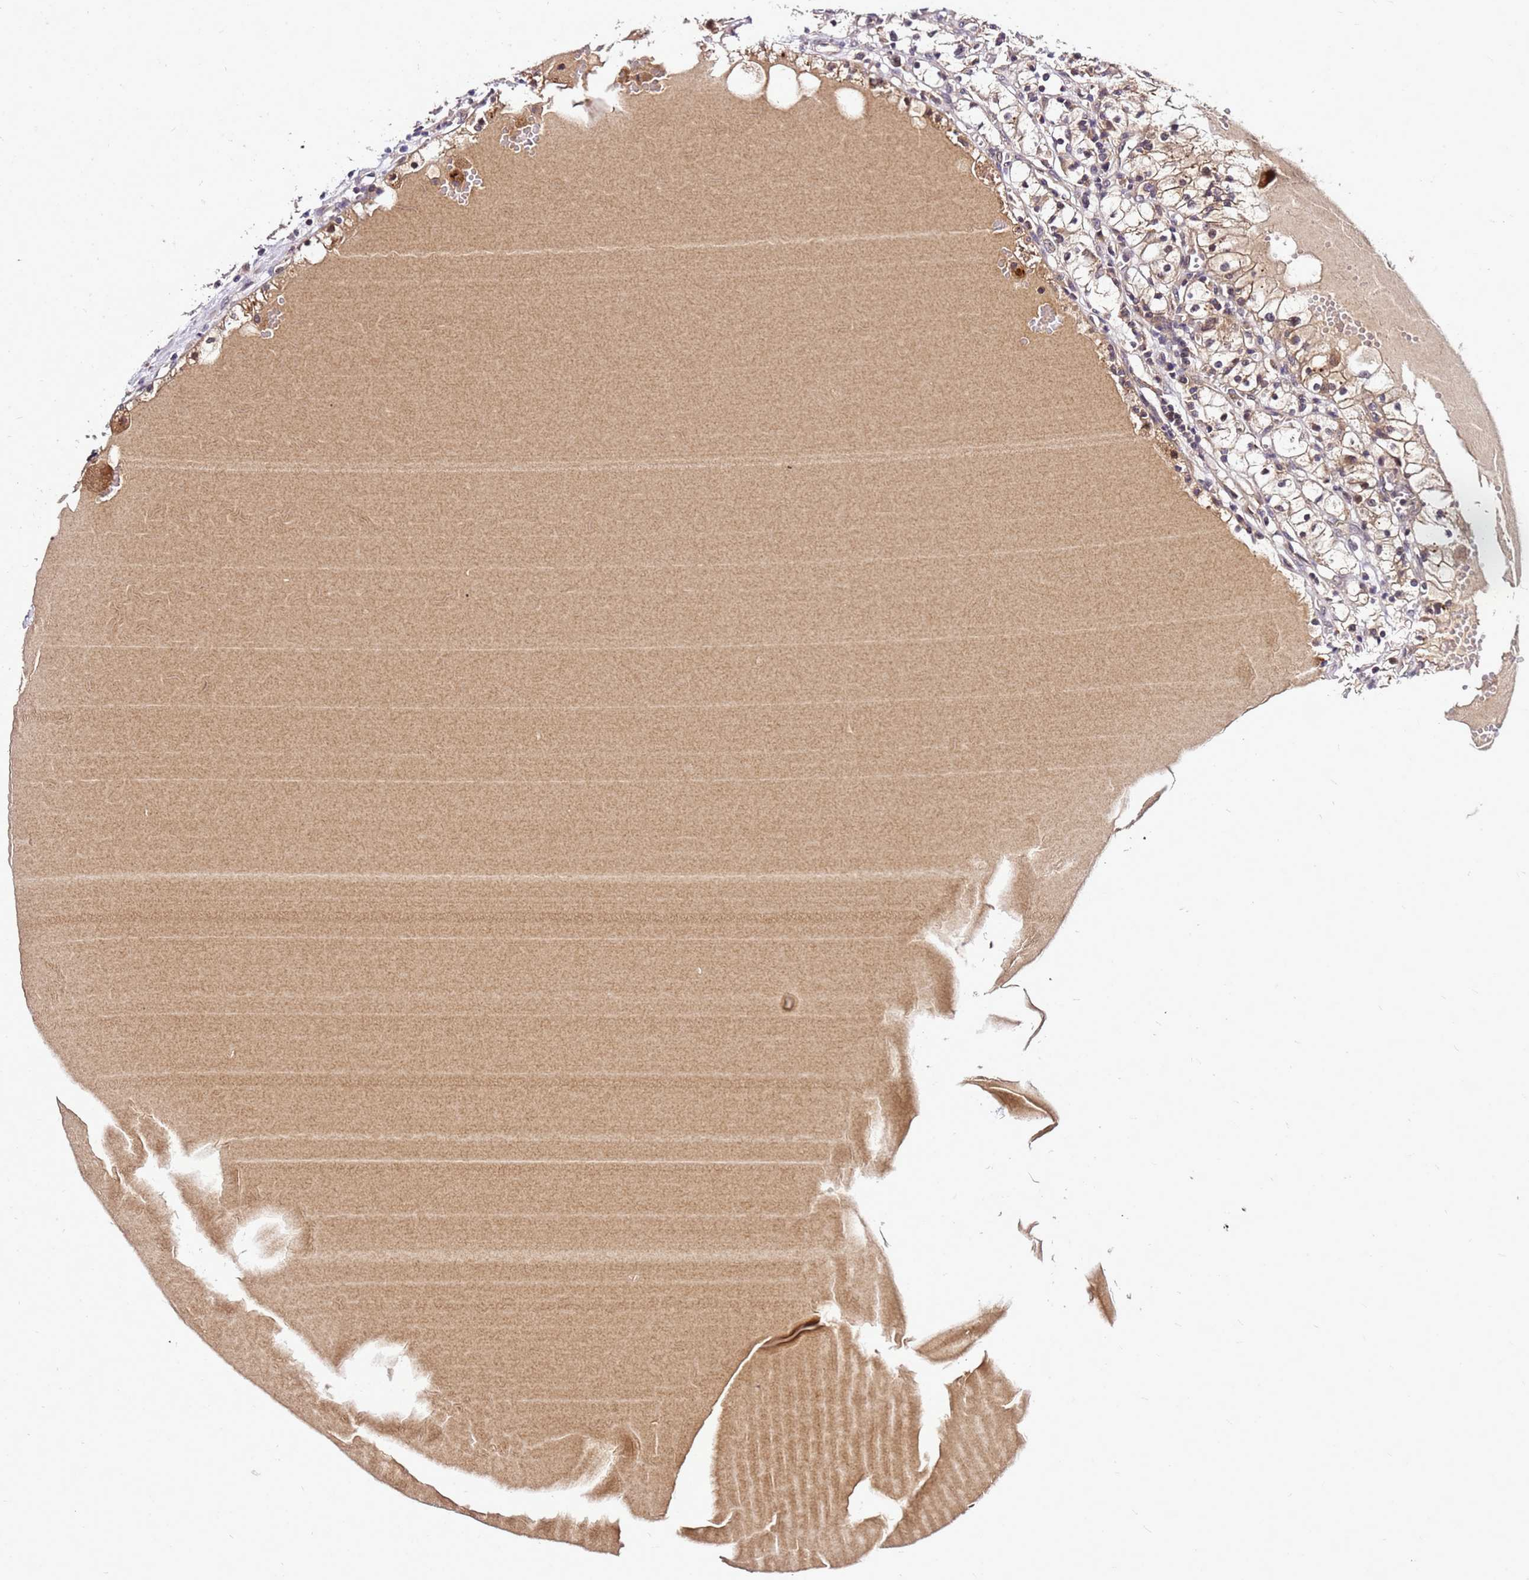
{"staining": {"intensity": "weak", "quantity": ">75%", "location": "cytoplasmic/membranous"}, "tissue": "renal cancer", "cell_type": "Tumor cells", "image_type": "cancer", "snomed": [{"axis": "morphology", "description": "Adenocarcinoma, NOS"}, {"axis": "topography", "description": "Kidney"}], "caption": "Weak cytoplasmic/membranous expression for a protein is seen in about >75% of tumor cells of adenocarcinoma (renal) using IHC.", "gene": "SAT1", "patient": {"sex": "male", "age": 56}}